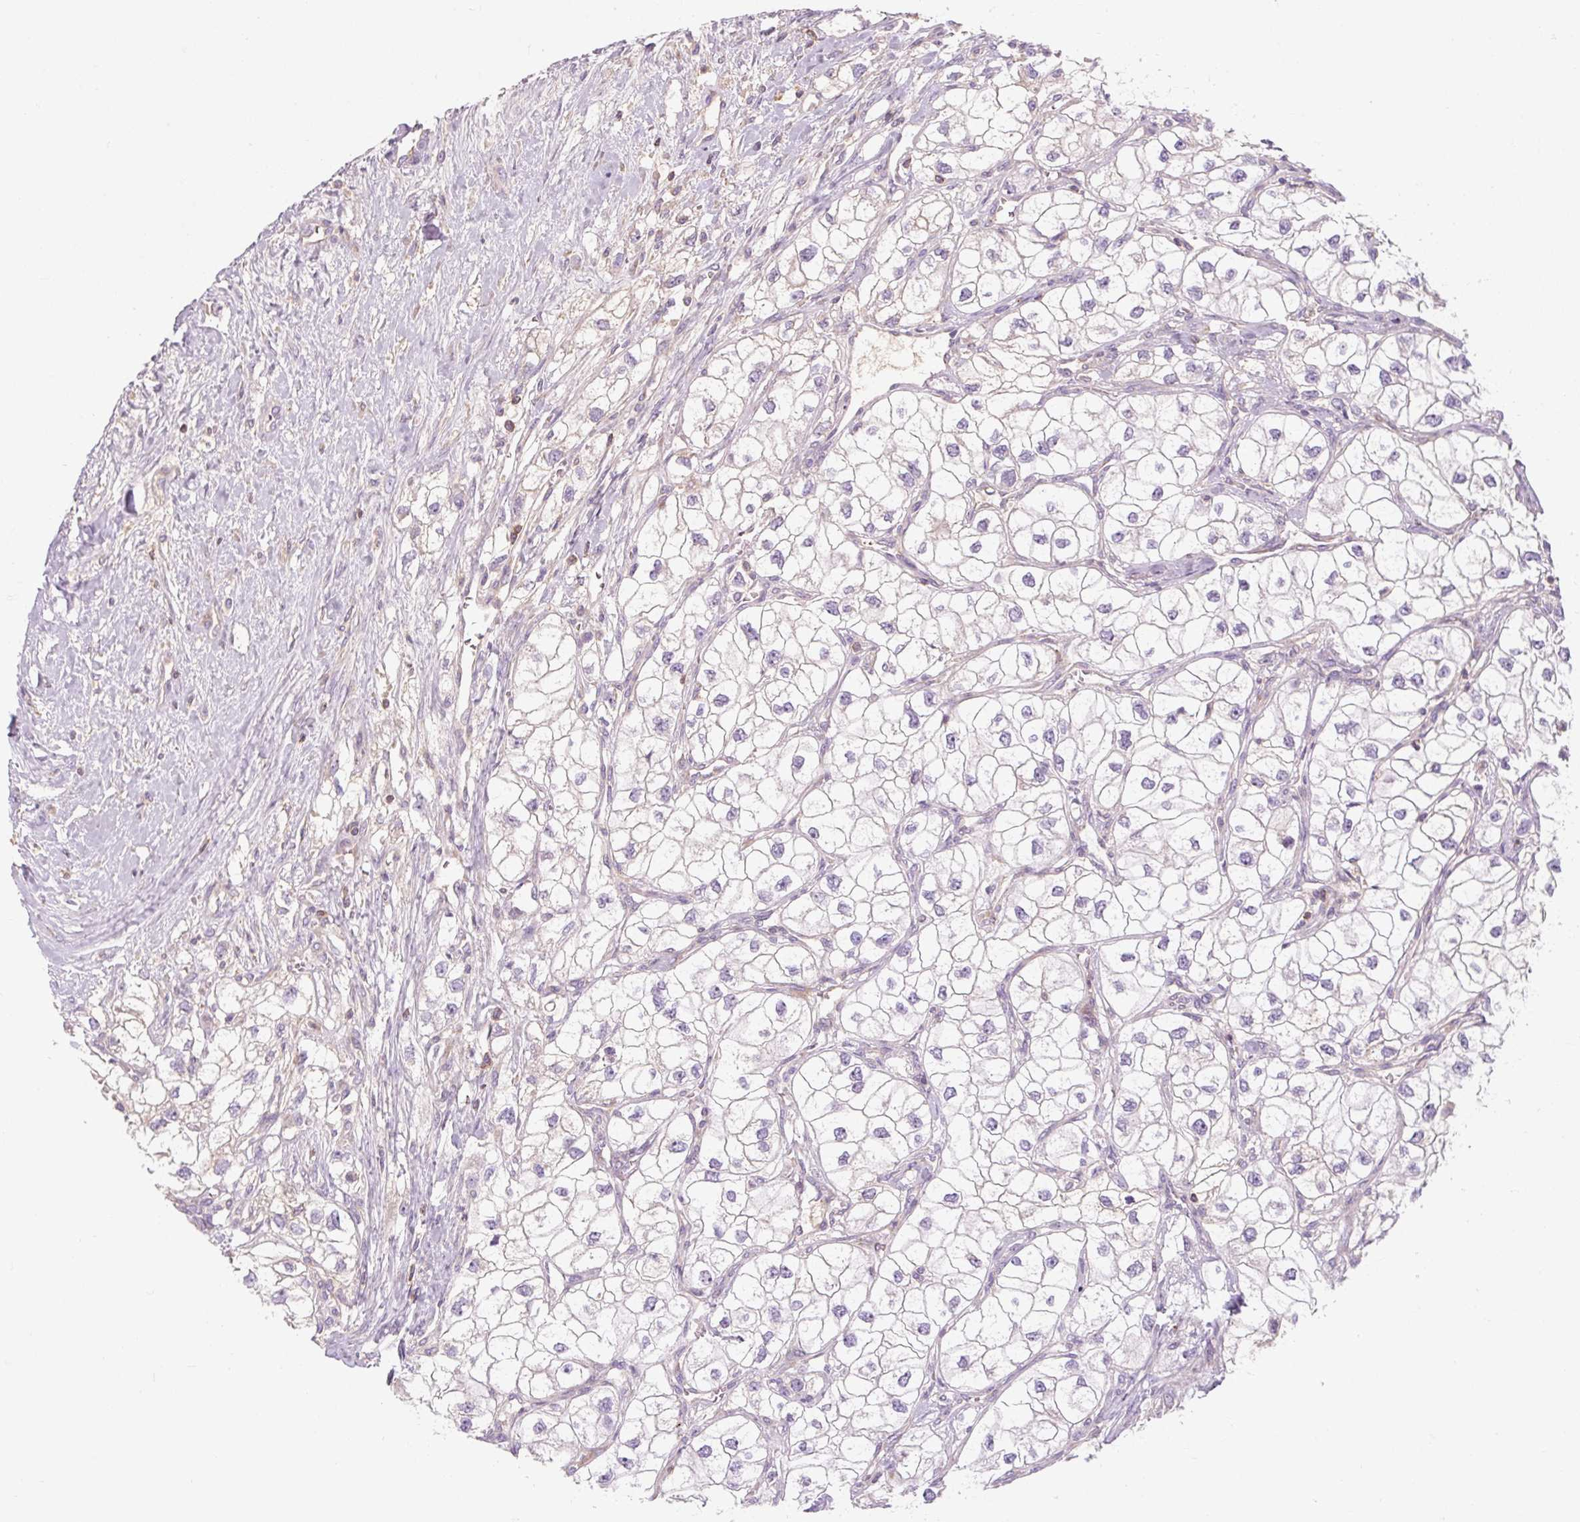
{"staining": {"intensity": "negative", "quantity": "none", "location": "none"}, "tissue": "renal cancer", "cell_type": "Tumor cells", "image_type": "cancer", "snomed": [{"axis": "morphology", "description": "Adenocarcinoma, NOS"}, {"axis": "topography", "description": "Kidney"}], "caption": "Renal cancer (adenocarcinoma) stained for a protein using immunohistochemistry (IHC) demonstrates no expression tumor cells.", "gene": "TIGD2", "patient": {"sex": "male", "age": 59}}